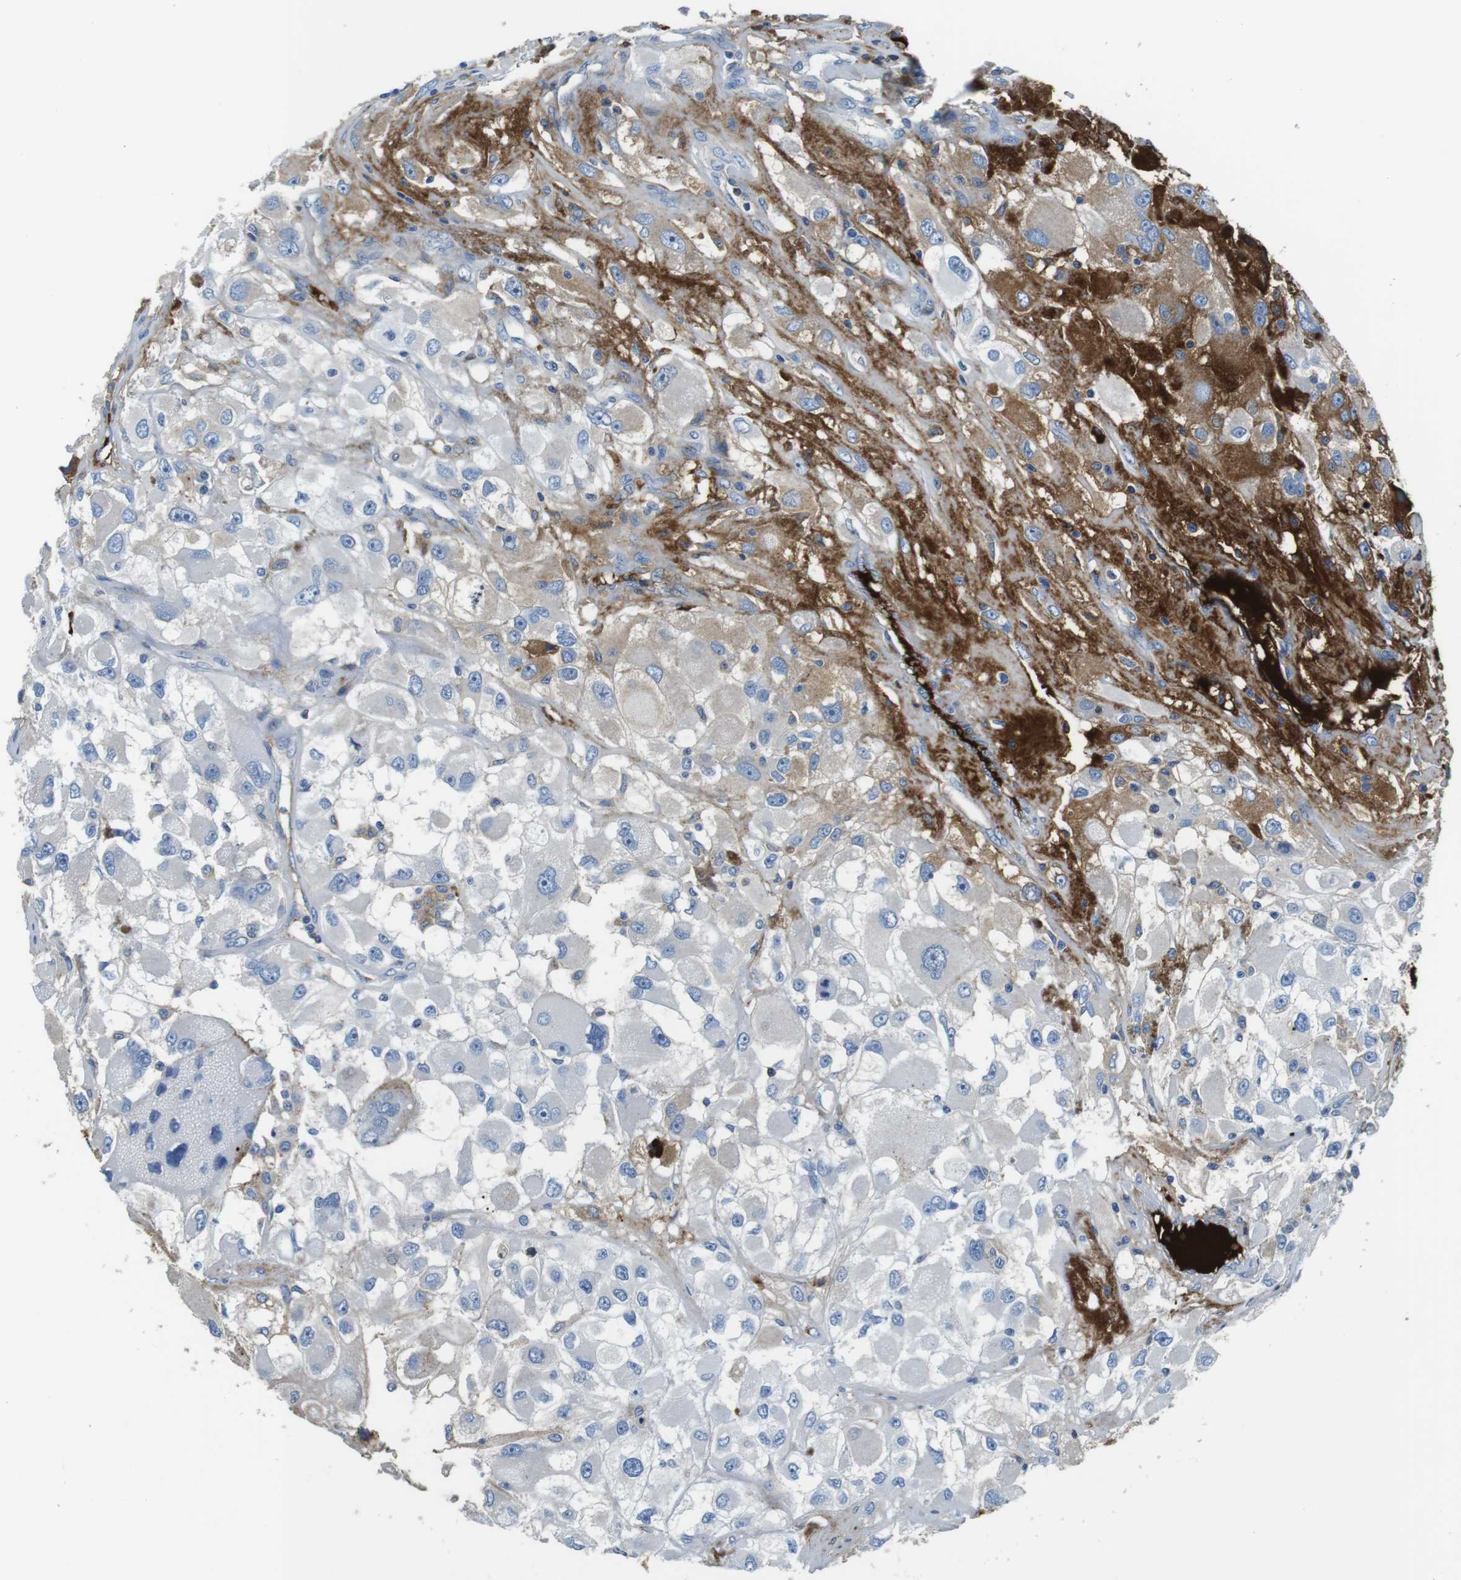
{"staining": {"intensity": "moderate", "quantity": "<25%", "location": "cytoplasmic/membranous"}, "tissue": "renal cancer", "cell_type": "Tumor cells", "image_type": "cancer", "snomed": [{"axis": "morphology", "description": "Adenocarcinoma, NOS"}, {"axis": "topography", "description": "Kidney"}], "caption": "The micrograph exhibits staining of renal cancer (adenocarcinoma), revealing moderate cytoplasmic/membranous protein positivity (brown color) within tumor cells.", "gene": "IGKC", "patient": {"sex": "female", "age": 52}}